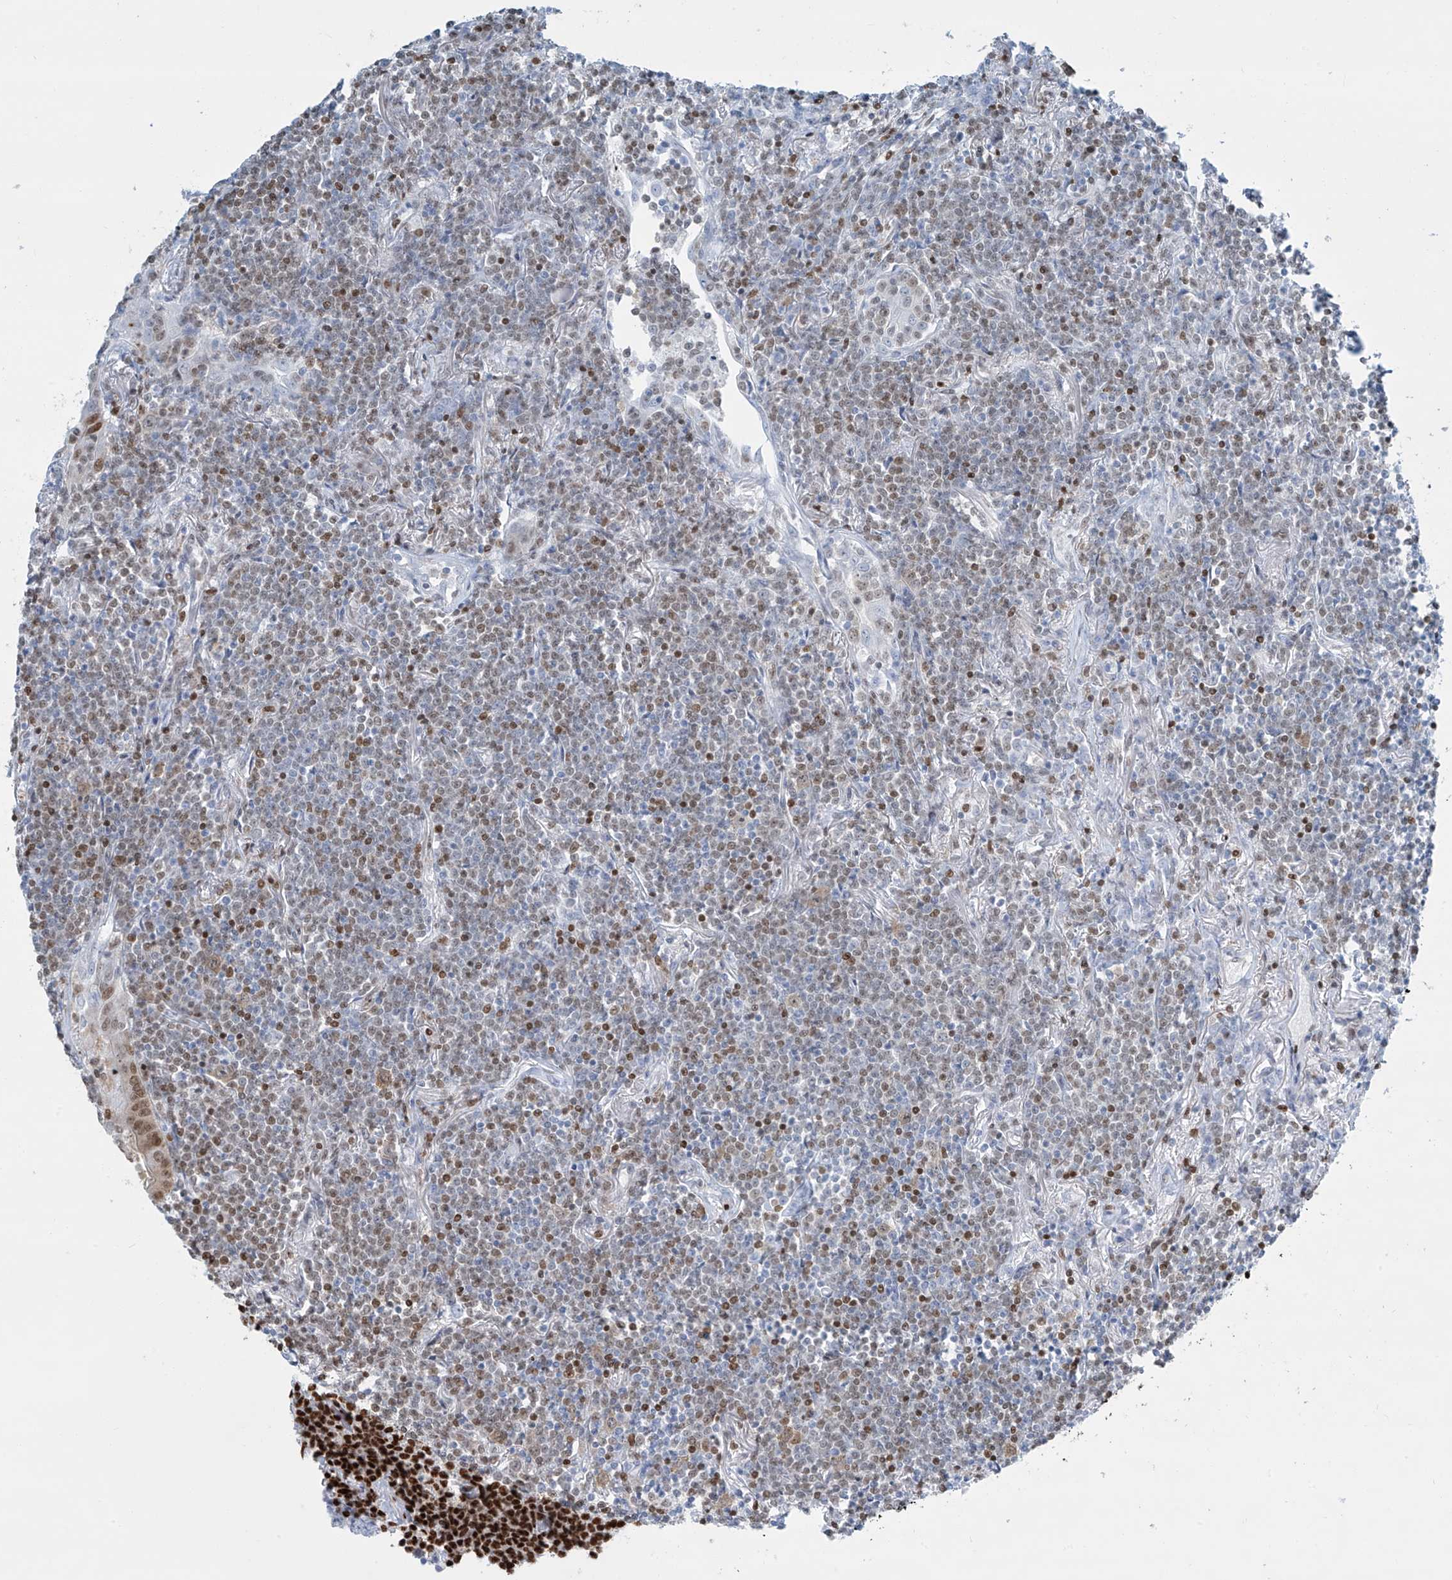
{"staining": {"intensity": "moderate", "quantity": "<25%", "location": "nuclear"}, "tissue": "lymphoma", "cell_type": "Tumor cells", "image_type": "cancer", "snomed": [{"axis": "morphology", "description": "Malignant lymphoma, non-Hodgkin's type, Low grade"}, {"axis": "topography", "description": "Lung"}], "caption": "Immunohistochemical staining of low-grade malignant lymphoma, non-Hodgkin's type demonstrates low levels of moderate nuclear protein staining in about <25% of tumor cells.", "gene": "SARNP", "patient": {"sex": "female", "age": 71}}